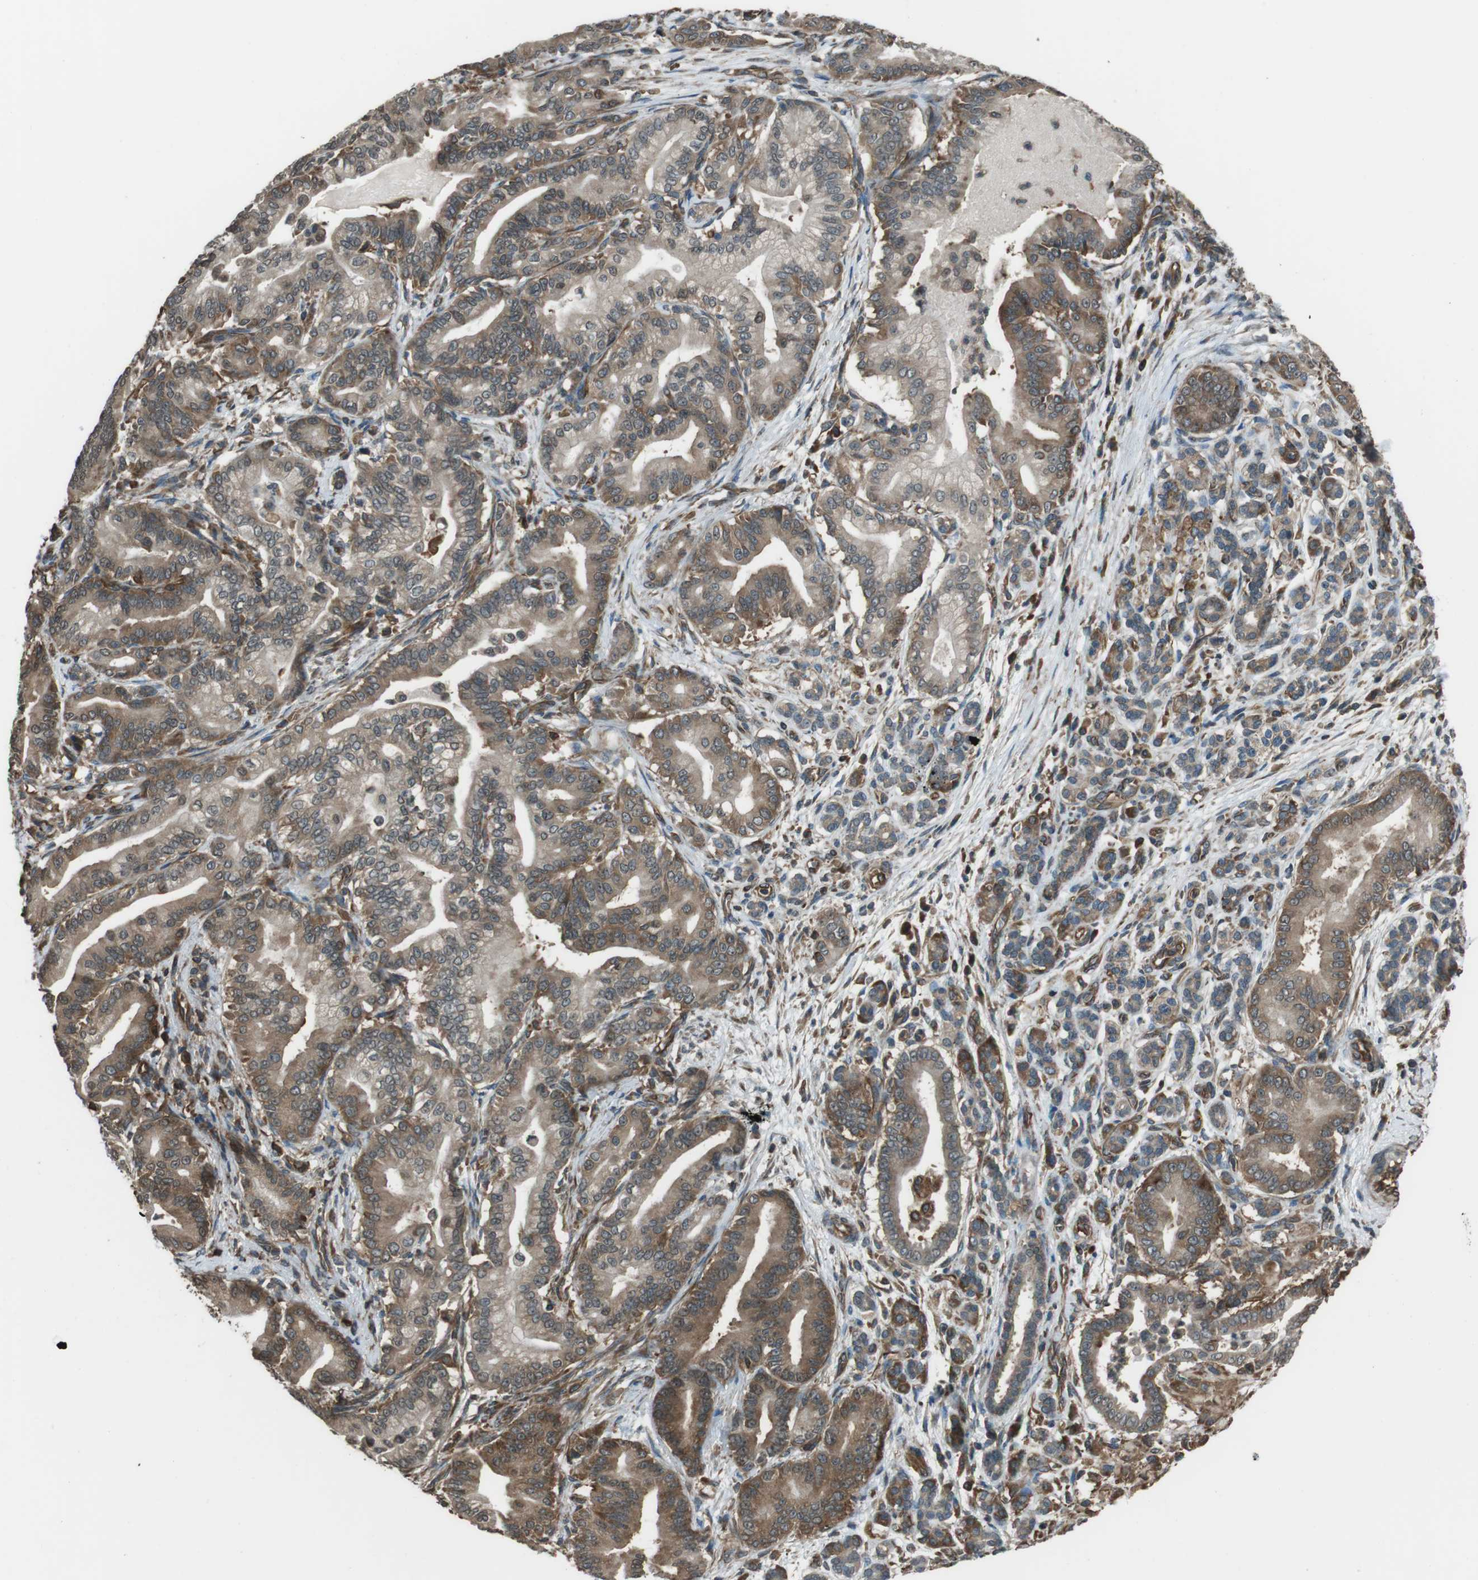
{"staining": {"intensity": "moderate", "quantity": ">75%", "location": "cytoplasmic/membranous"}, "tissue": "pancreatic cancer", "cell_type": "Tumor cells", "image_type": "cancer", "snomed": [{"axis": "morphology", "description": "Normal tissue, NOS"}, {"axis": "morphology", "description": "Adenocarcinoma, NOS"}, {"axis": "topography", "description": "Pancreas"}], "caption": "Pancreatic cancer (adenocarcinoma) stained for a protein (brown) reveals moderate cytoplasmic/membranous positive staining in about >75% of tumor cells.", "gene": "PA2G4", "patient": {"sex": "male", "age": 63}}